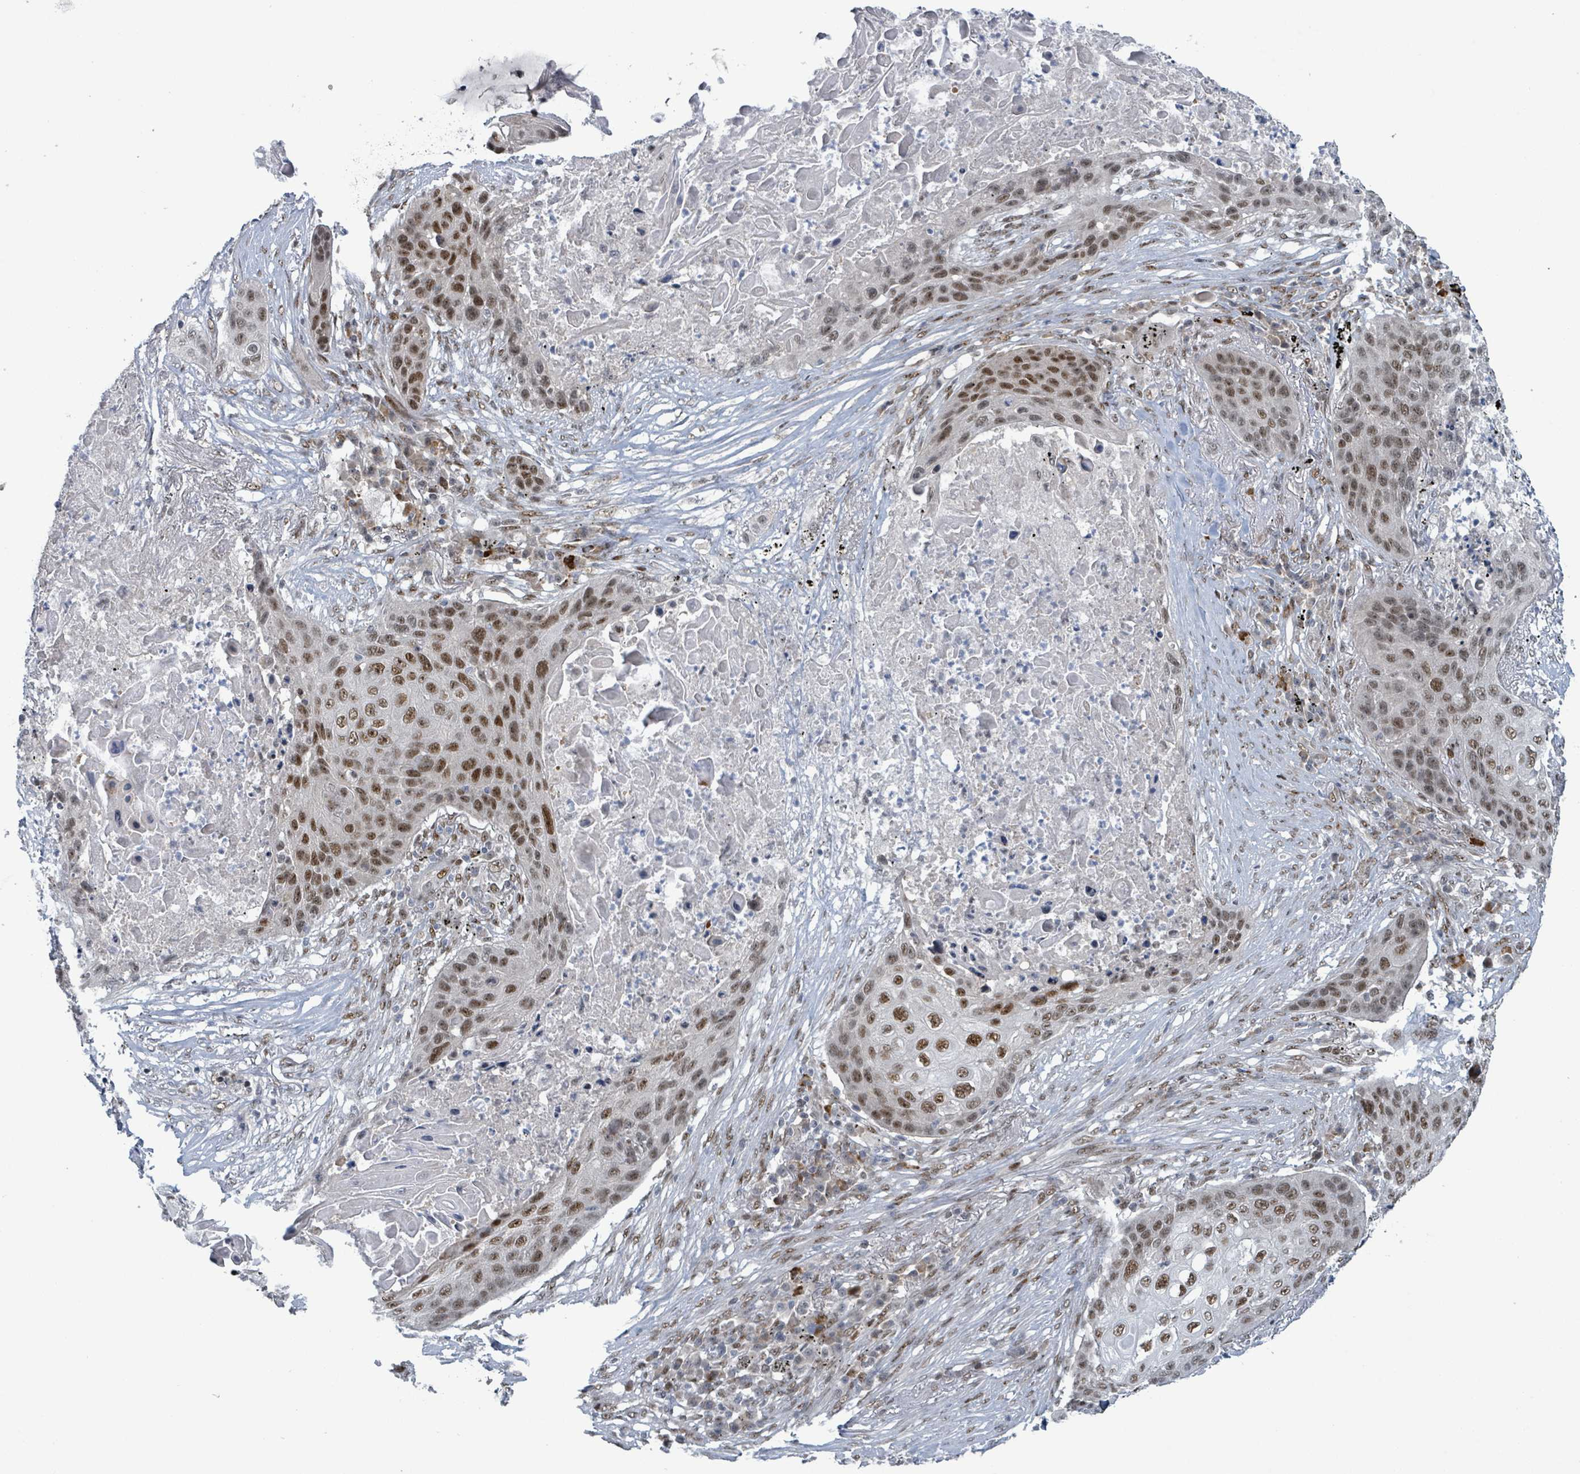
{"staining": {"intensity": "strong", "quantity": "25%-75%", "location": "nuclear"}, "tissue": "lung cancer", "cell_type": "Tumor cells", "image_type": "cancer", "snomed": [{"axis": "morphology", "description": "Squamous cell carcinoma, NOS"}, {"axis": "topography", "description": "Lung"}], "caption": "A high-resolution photomicrograph shows IHC staining of lung cancer, which exhibits strong nuclear expression in approximately 25%-75% of tumor cells.", "gene": "KLF3", "patient": {"sex": "female", "age": 63}}